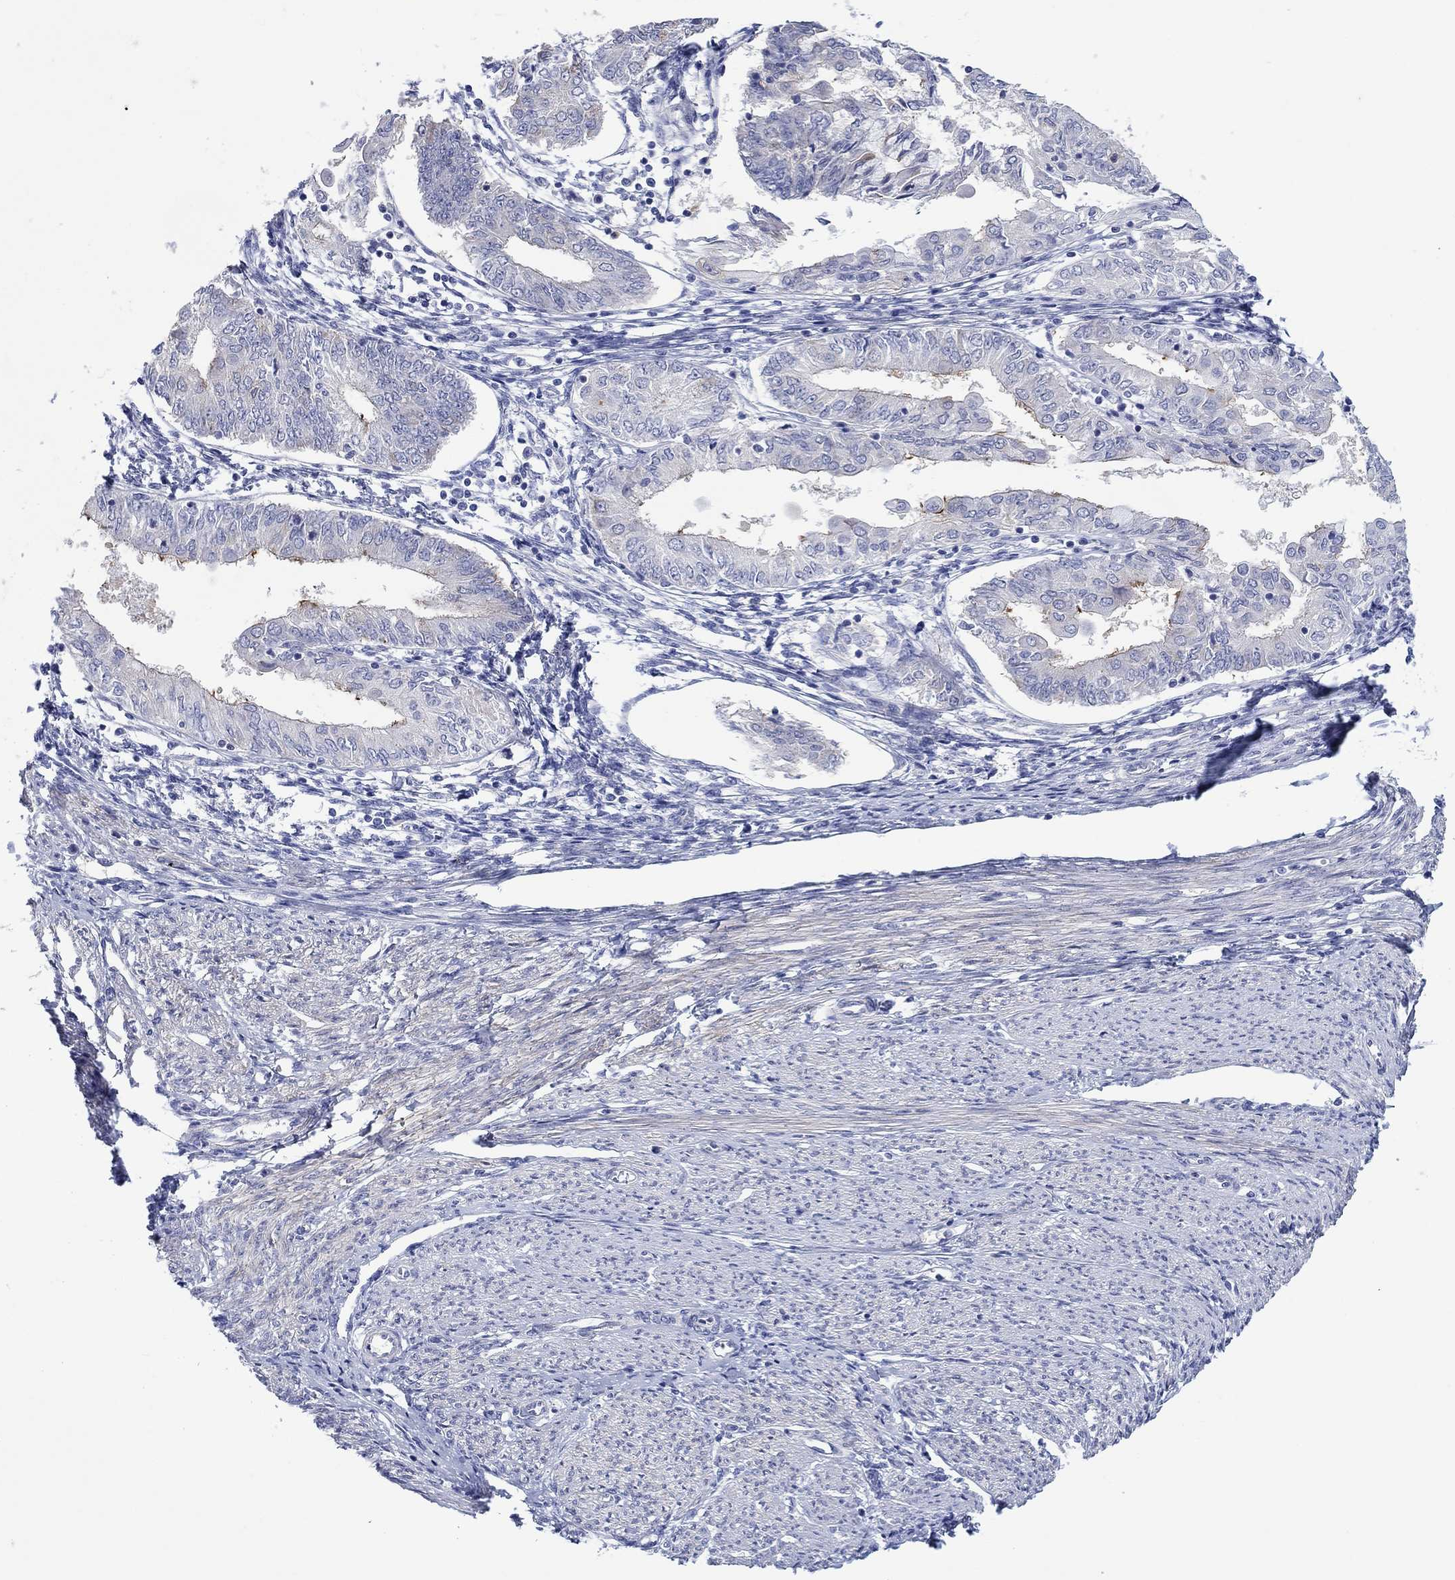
{"staining": {"intensity": "moderate", "quantity": "<25%", "location": "cytoplasmic/membranous"}, "tissue": "endometrial cancer", "cell_type": "Tumor cells", "image_type": "cancer", "snomed": [{"axis": "morphology", "description": "Adenocarcinoma, NOS"}, {"axis": "topography", "description": "Endometrium"}], "caption": "The immunohistochemical stain highlights moderate cytoplasmic/membranous expression in tumor cells of endometrial adenocarcinoma tissue.", "gene": "TPRN", "patient": {"sex": "female", "age": 68}}